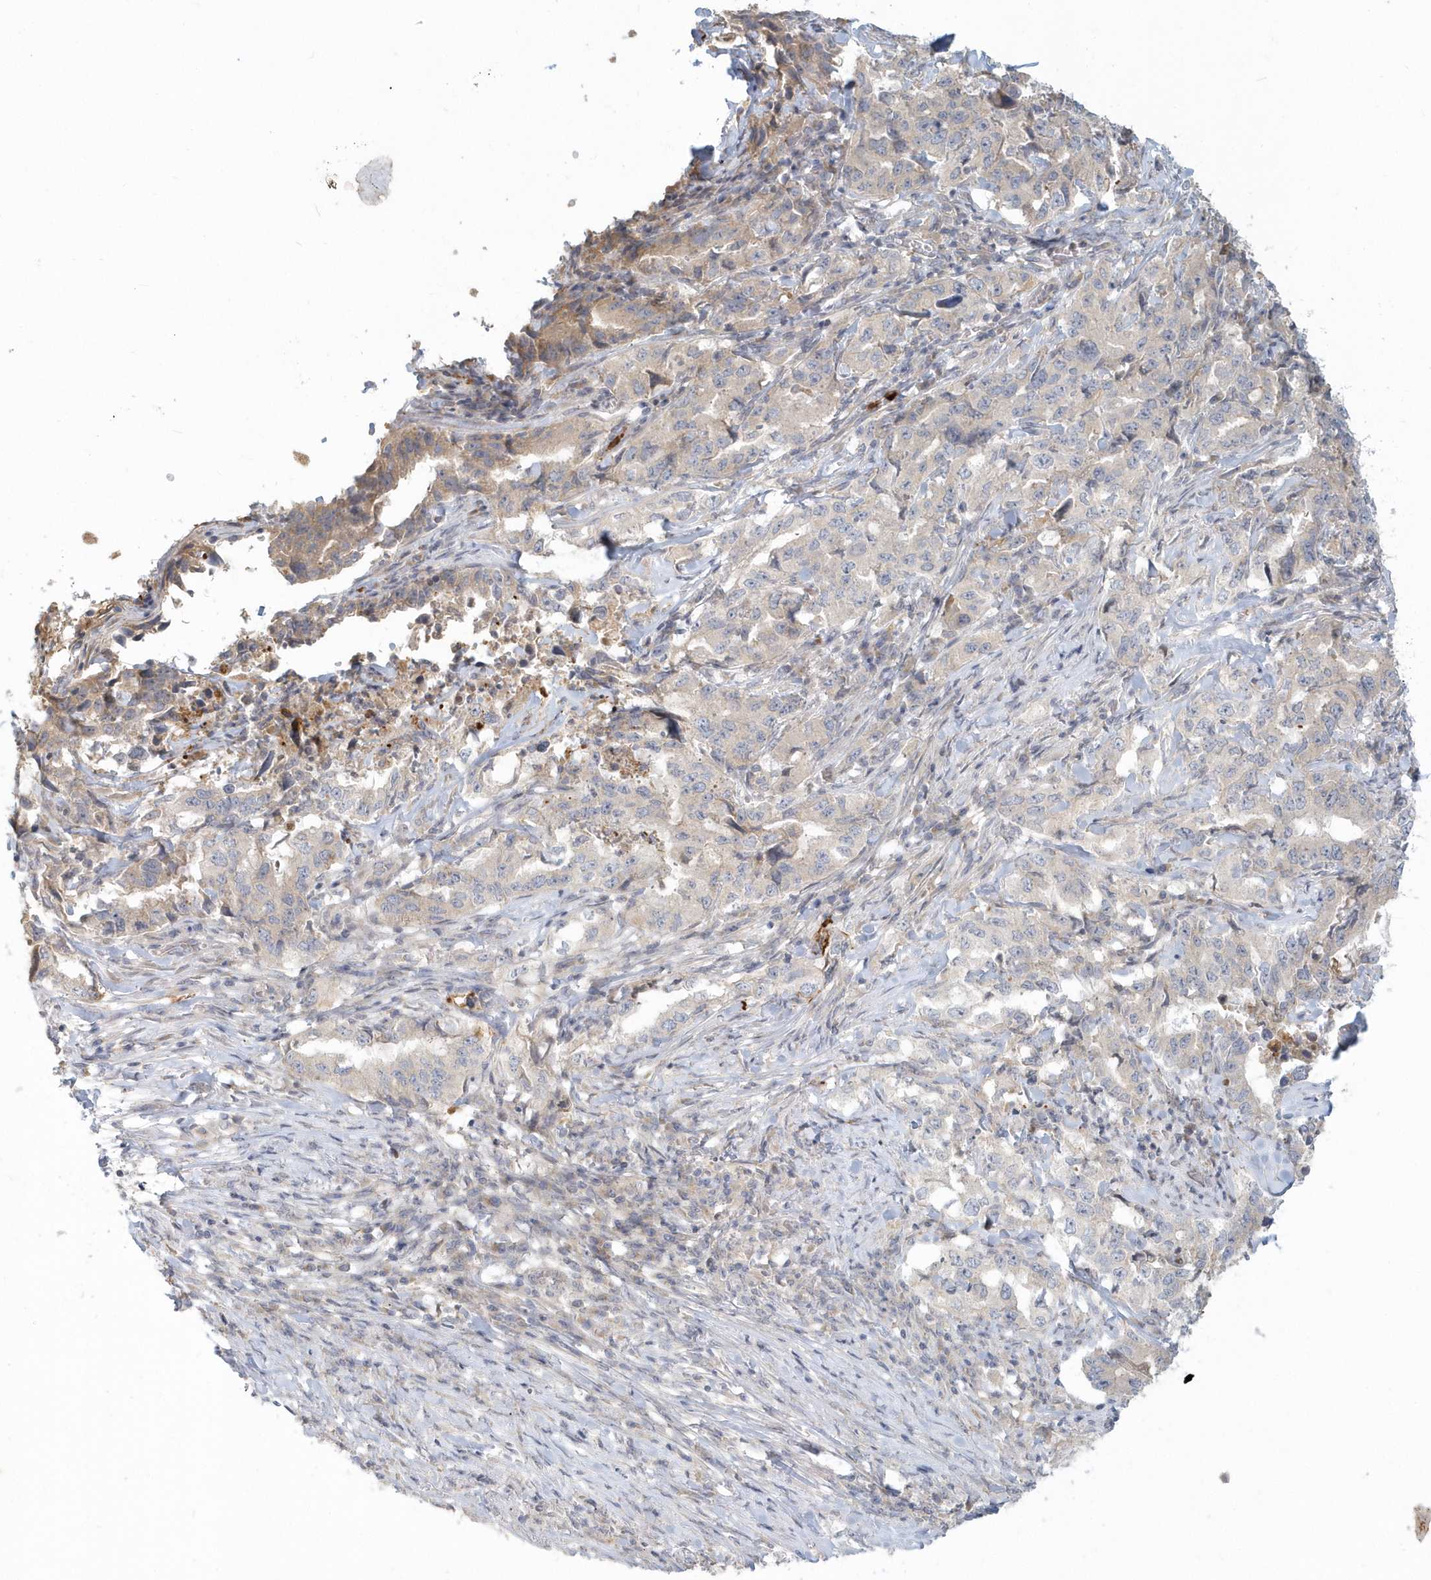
{"staining": {"intensity": "negative", "quantity": "none", "location": "none"}, "tissue": "lung cancer", "cell_type": "Tumor cells", "image_type": "cancer", "snomed": [{"axis": "morphology", "description": "Adenocarcinoma, NOS"}, {"axis": "topography", "description": "Lung"}], "caption": "Lung cancer (adenocarcinoma) was stained to show a protein in brown. There is no significant expression in tumor cells.", "gene": "NAPB", "patient": {"sex": "female", "age": 51}}